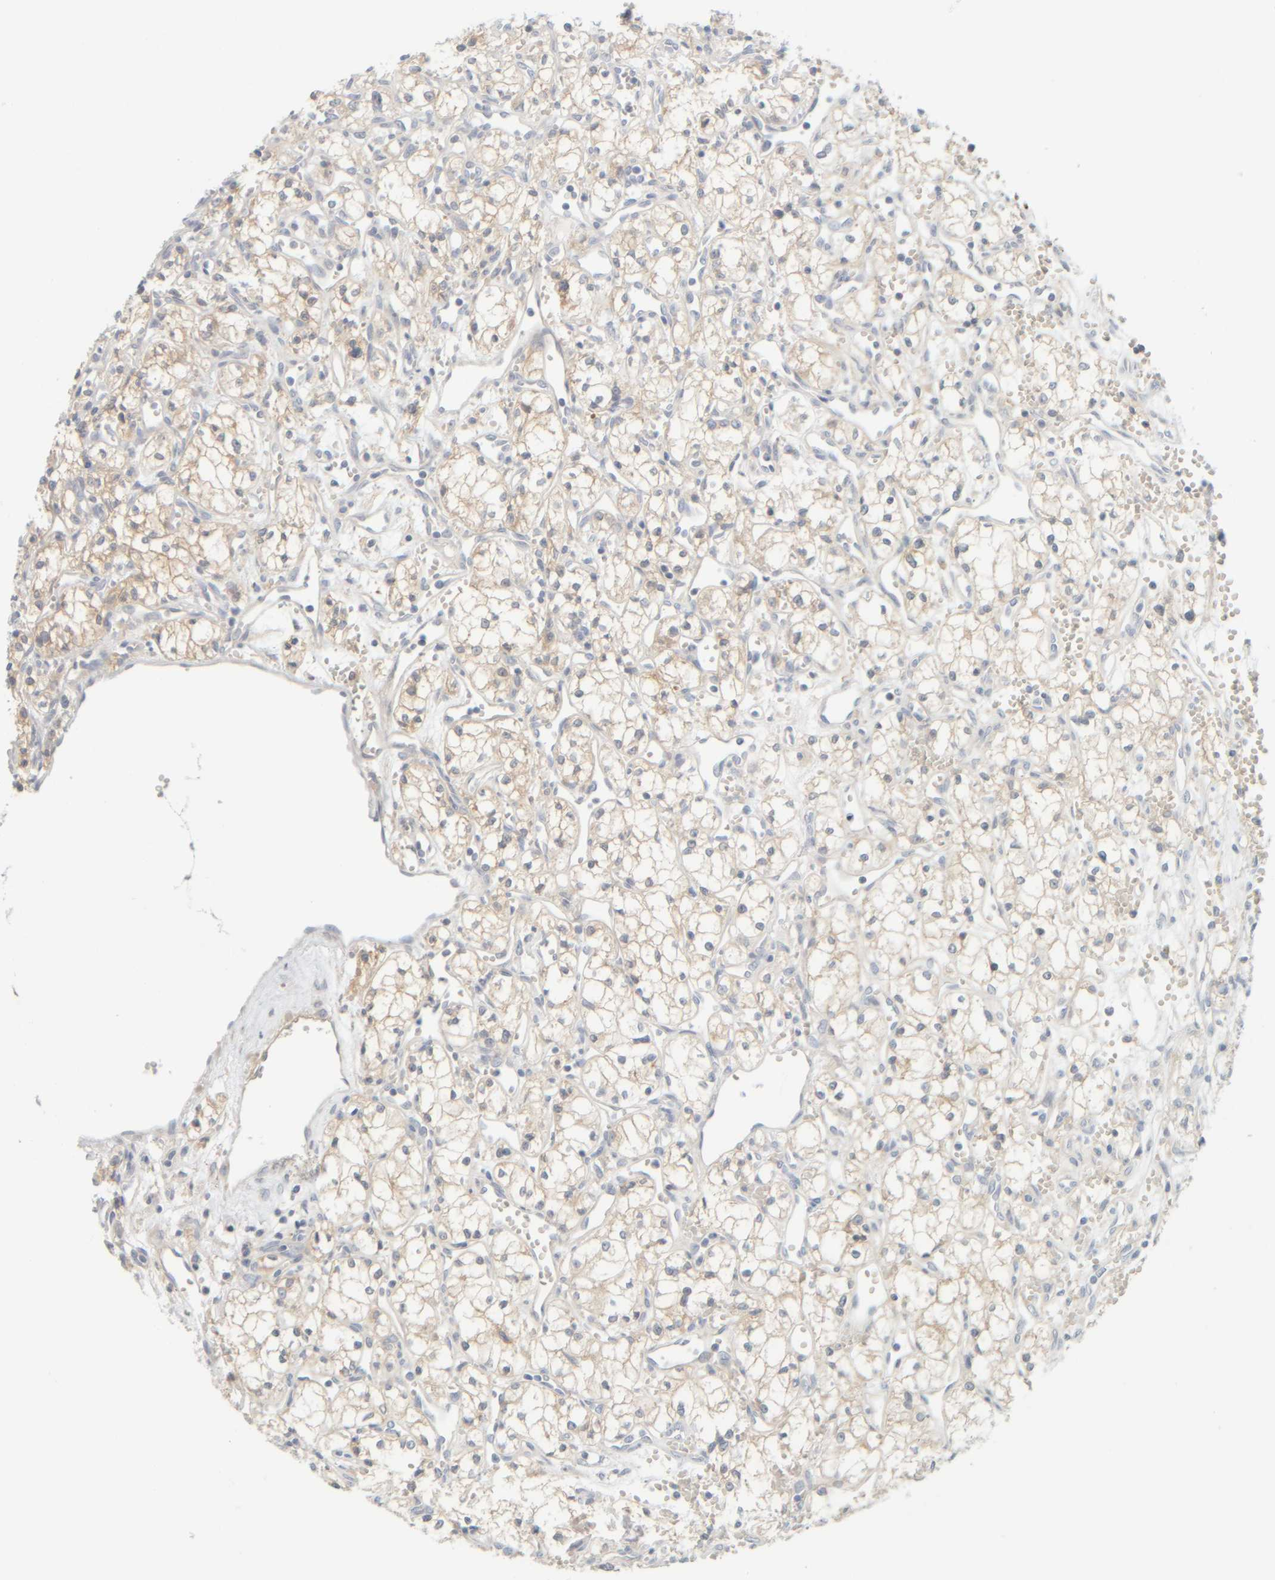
{"staining": {"intensity": "weak", "quantity": "25%-75%", "location": "cytoplasmic/membranous"}, "tissue": "renal cancer", "cell_type": "Tumor cells", "image_type": "cancer", "snomed": [{"axis": "morphology", "description": "Adenocarcinoma, NOS"}, {"axis": "topography", "description": "Kidney"}], "caption": "High-magnification brightfield microscopy of renal adenocarcinoma stained with DAB (3,3'-diaminobenzidine) (brown) and counterstained with hematoxylin (blue). tumor cells exhibit weak cytoplasmic/membranous expression is present in approximately25%-75% of cells.", "gene": "PTGES3L-AARSD1", "patient": {"sex": "male", "age": 59}}